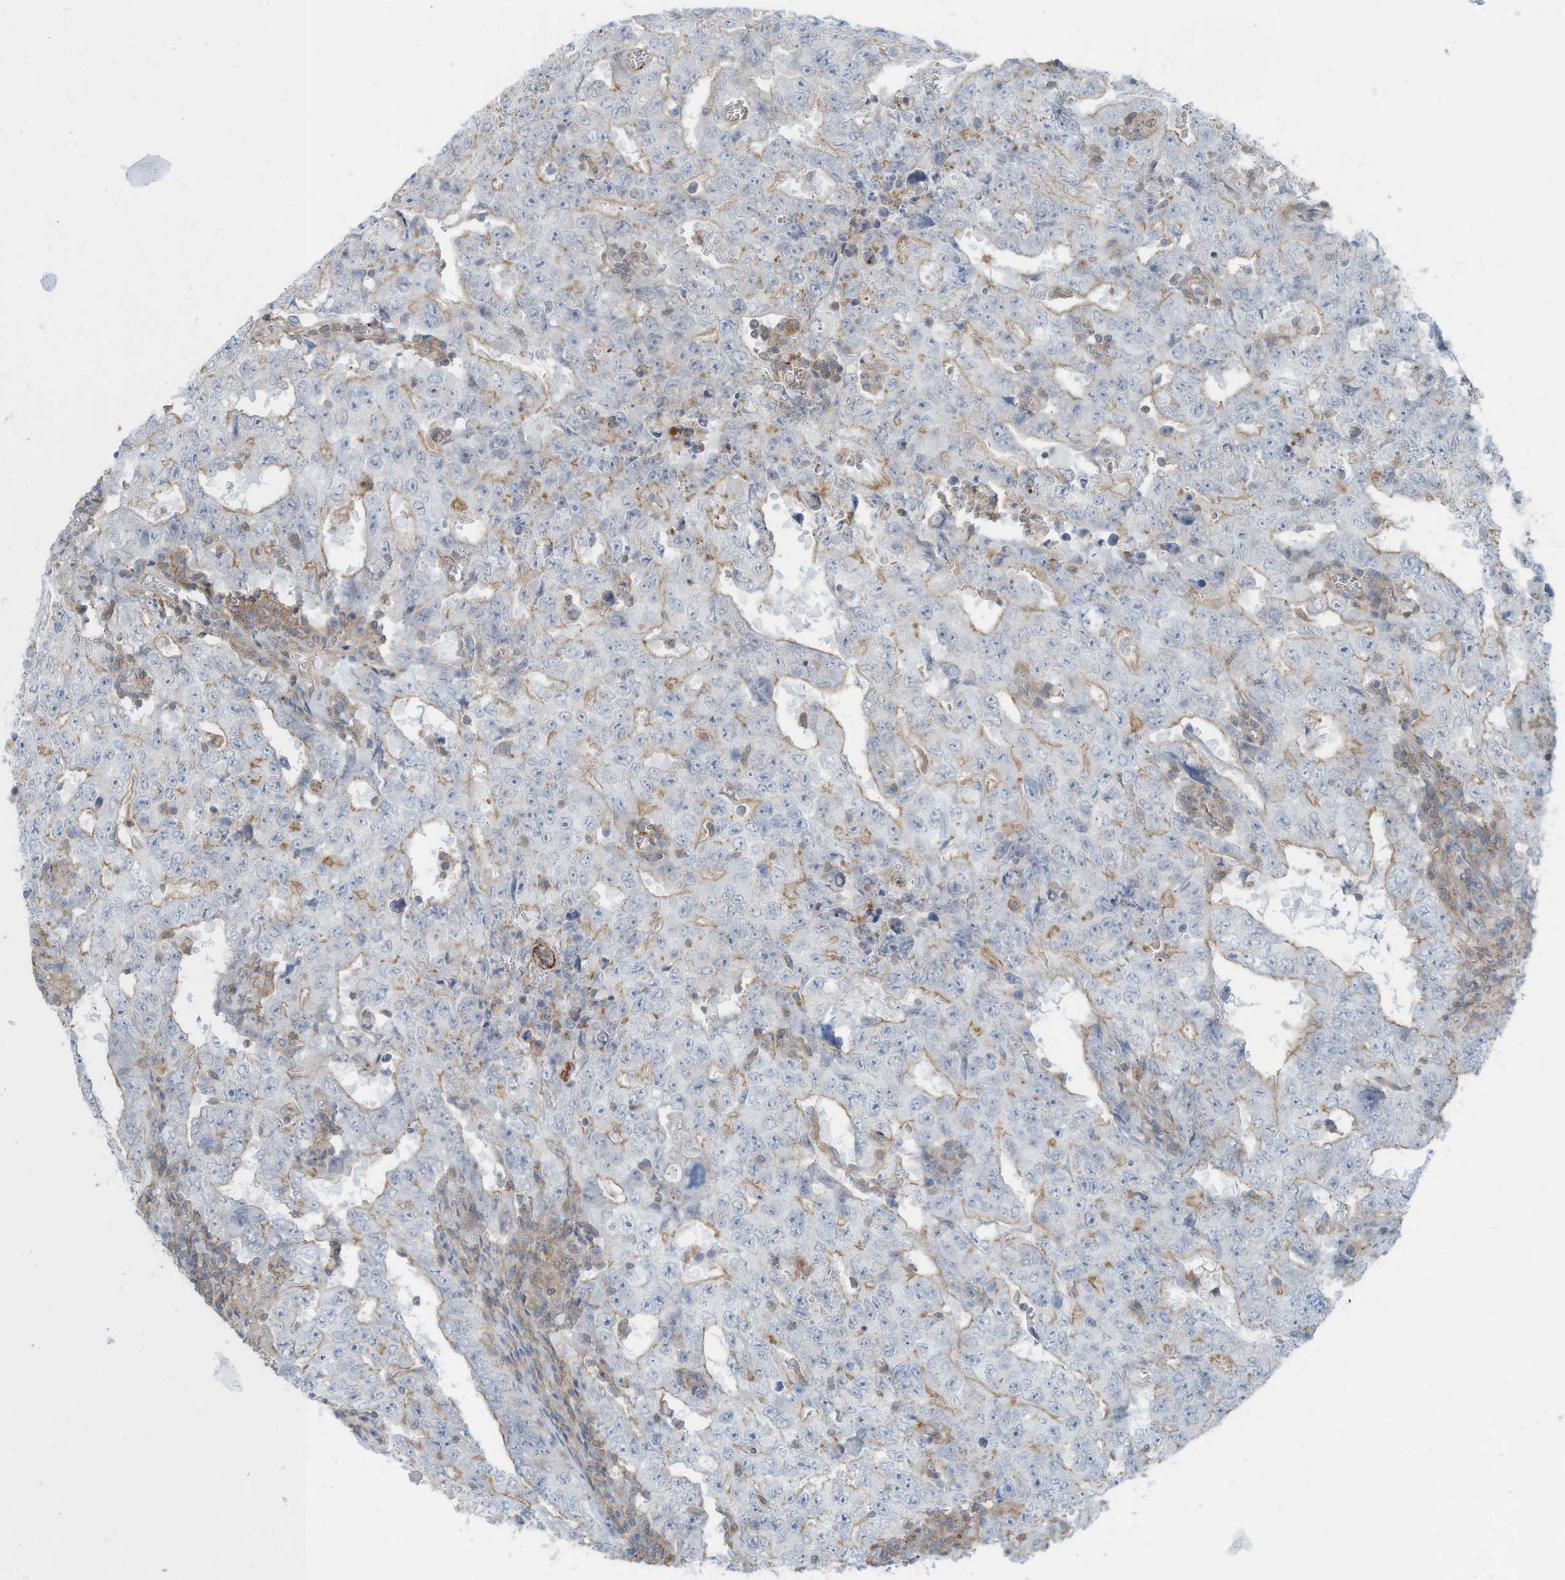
{"staining": {"intensity": "weak", "quantity": ">75%", "location": "cytoplasmic/membranous"}, "tissue": "testis cancer", "cell_type": "Tumor cells", "image_type": "cancer", "snomed": [{"axis": "morphology", "description": "Carcinoma, Embryonal, NOS"}, {"axis": "topography", "description": "Testis"}], "caption": "Tumor cells show low levels of weak cytoplasmic/membranous positivity in about >75% of cells in human embryonal carcinoma (testis).", "gene": "ZNF846", "patient": {"sex": "male", "age": 26}}